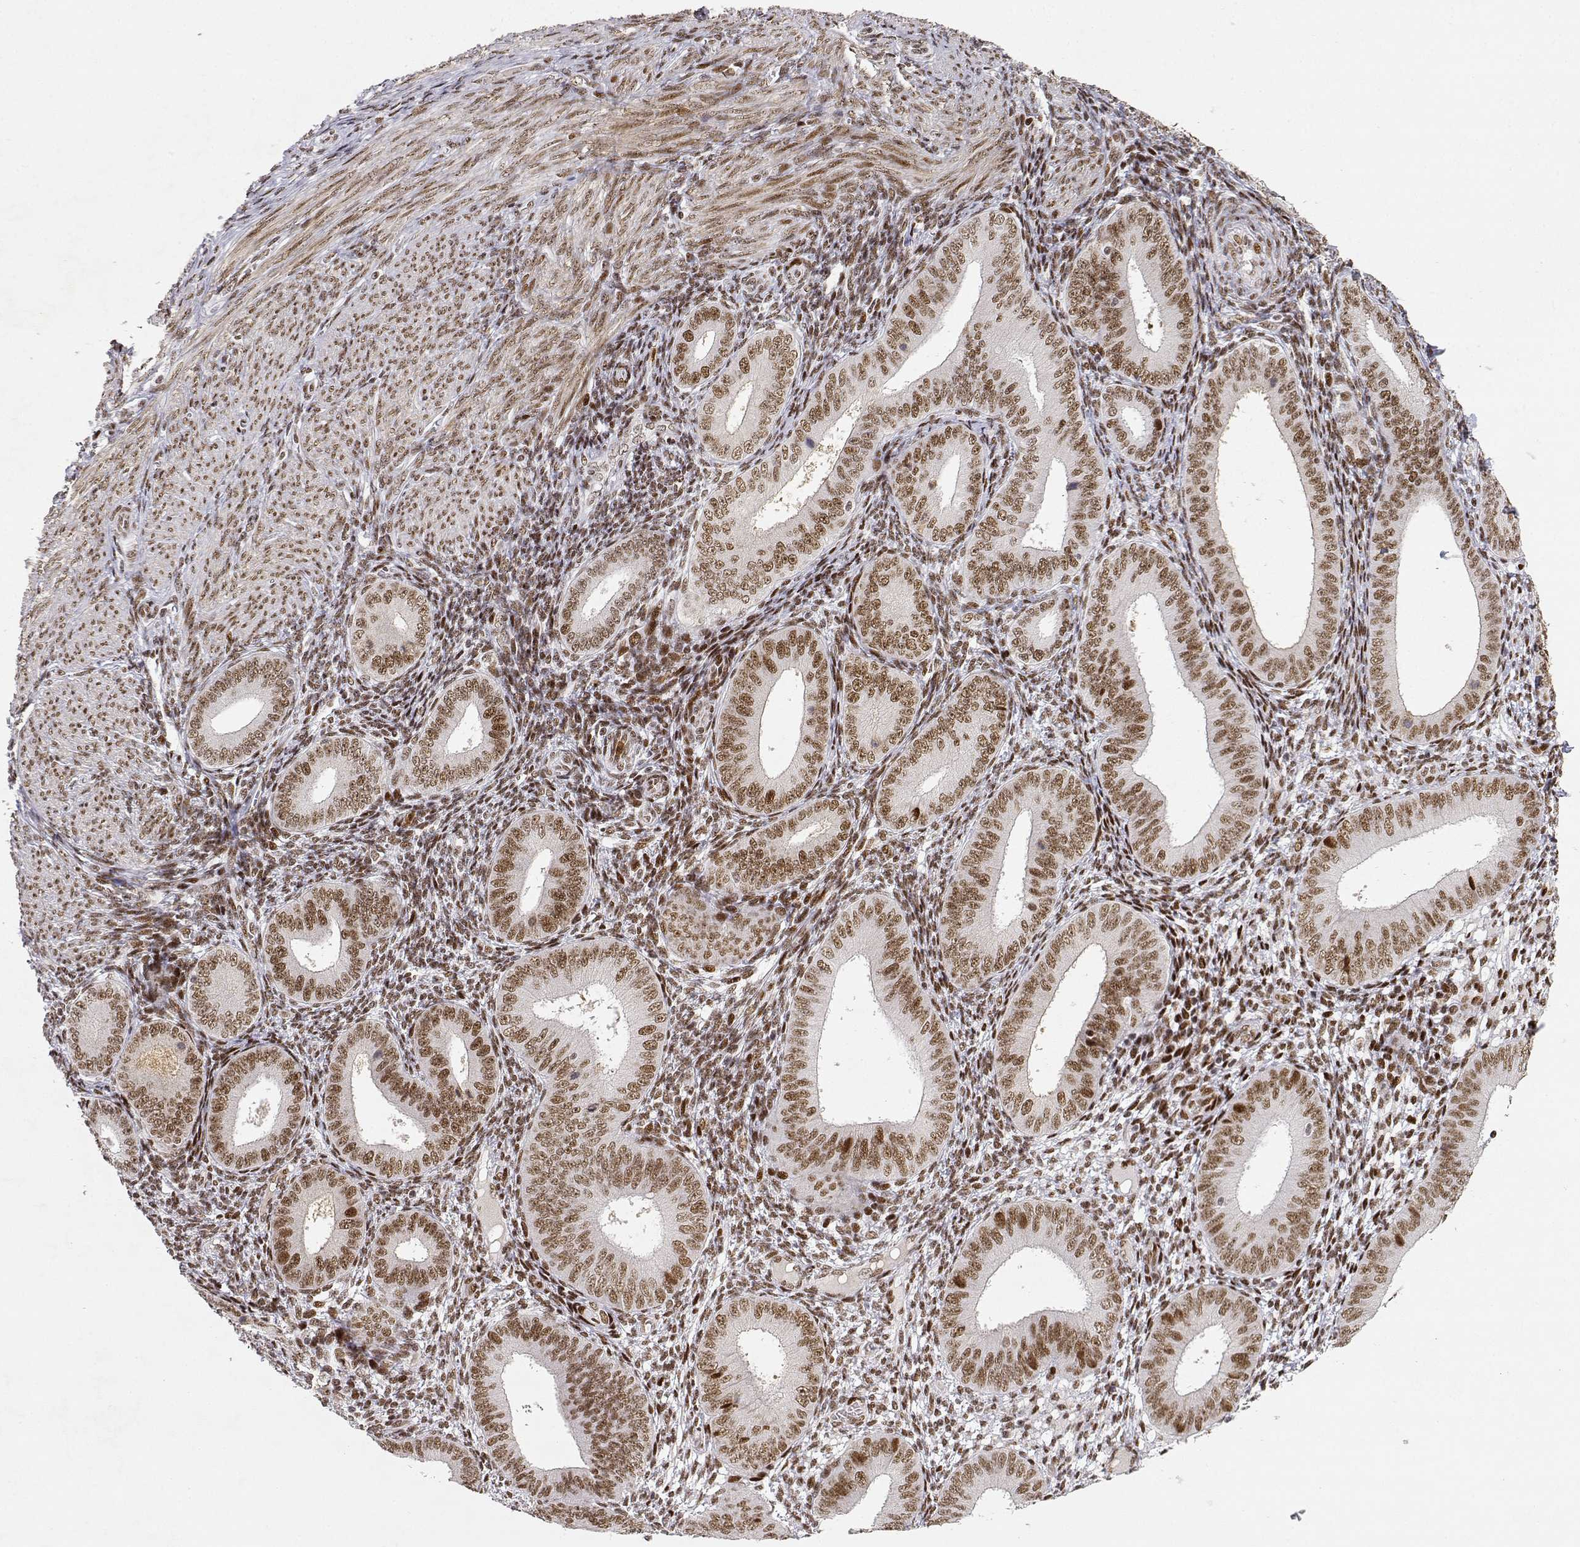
{"staining": {"intensity": "moderate", "quantity": ">75%", "location": "nuclear"}, "tissue": "endometrium", "cell_type": "Cells in endometrial stroma", "image_type": "normal", "snomed": [{"axis": "morphology", "description": "Normal tissue, NOS"}, {"axis": "topography", "description": "Endometrium"}], "caption": "Immunohistochemical staining of unremarkable endometrium demonstrates medium levels of moderate nuclear expression in approximately >75% of cells in endometrial stroma.", "gene": "RSF1", "patient": {"sex": "female", "age": 39}}